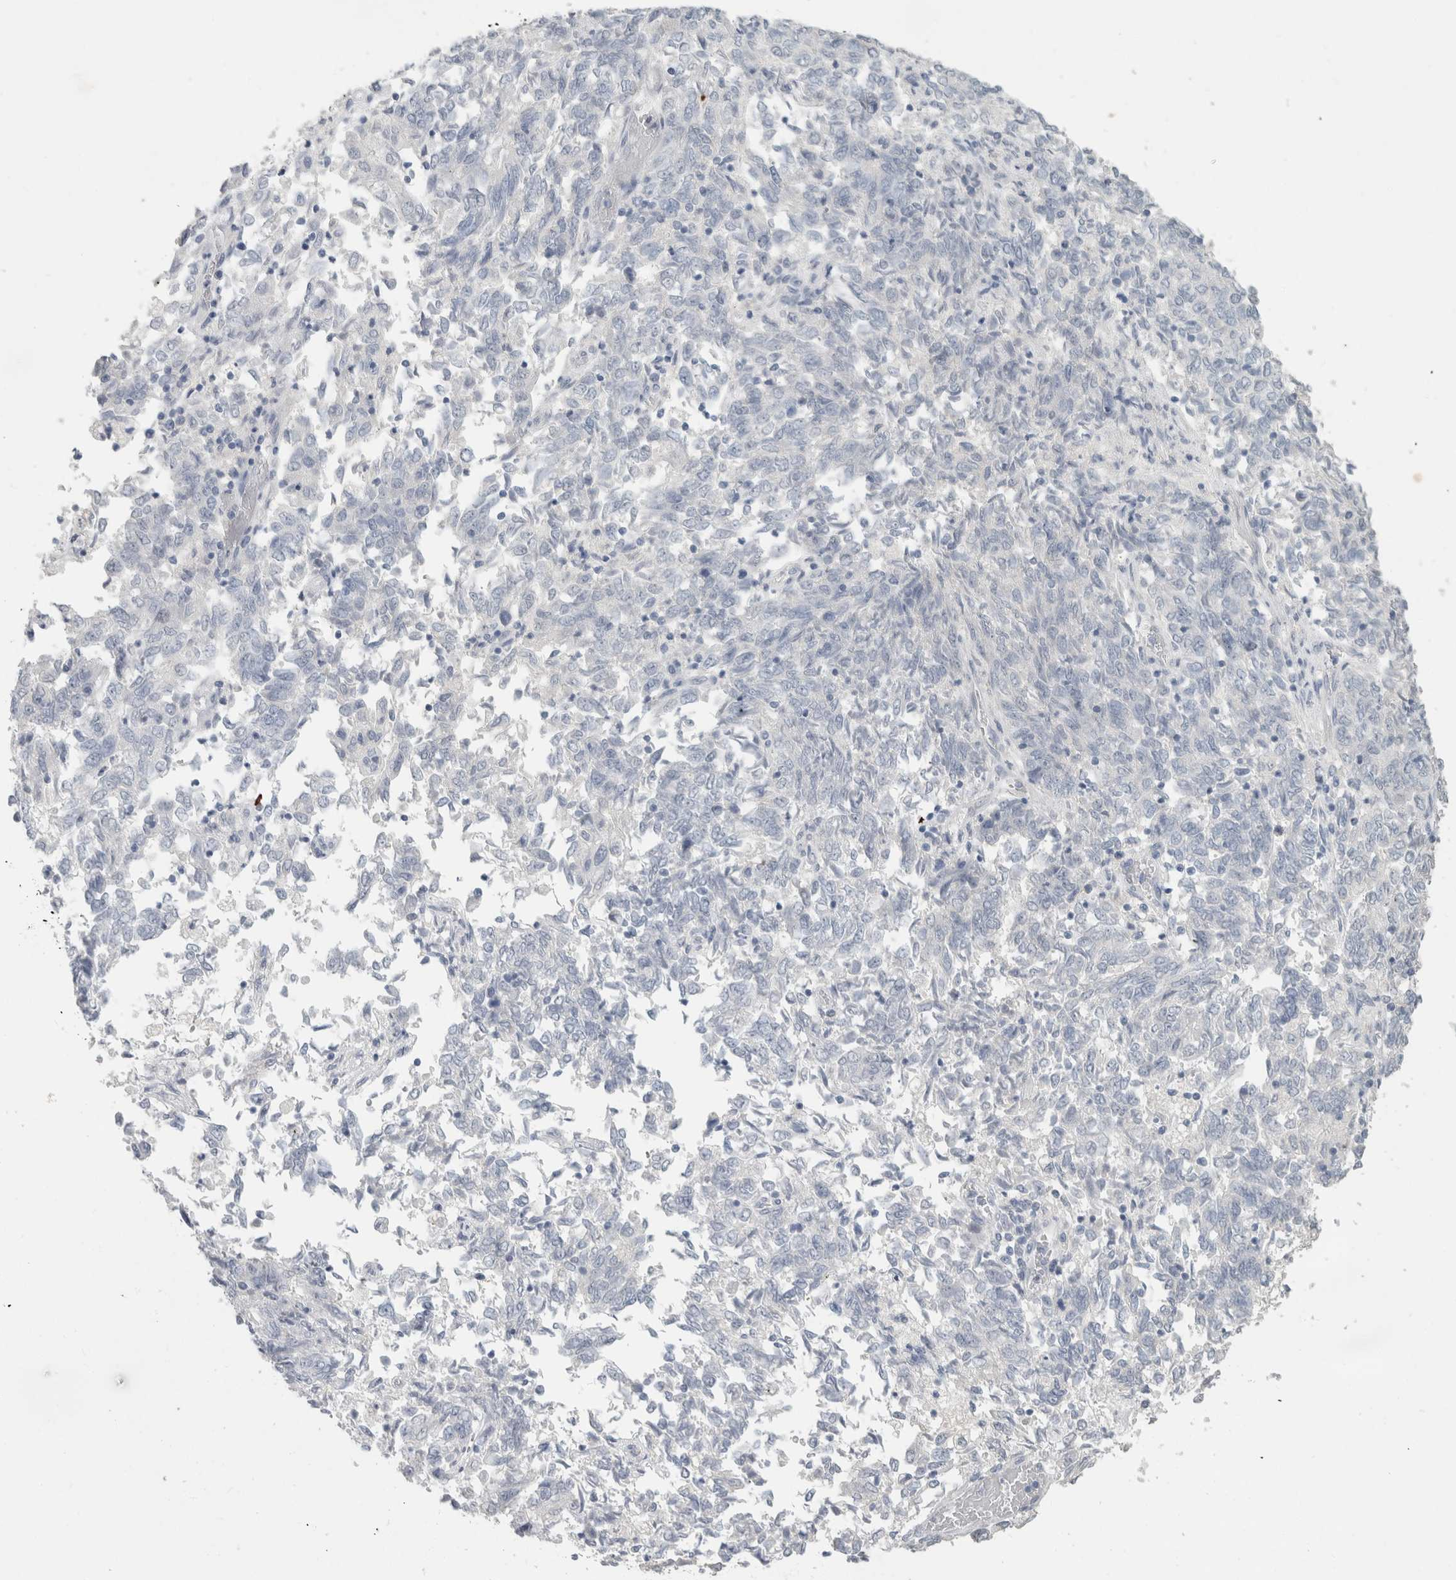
{"staining": {"intensity": "negative", "quantity": "none", "location": "none"}, "tissue": "endometrial cancer", "cell_type": "Tumor cells", "image_type": "cancer", "snomed": [{"axis": "morphology", "description": "Adenocarcinoma, NOS"}, {"axis": "topography", "description": "Endometrium"}], "caption": "Tumor cells show no significant protein positivity in endometrial cancer (adenocarcinoma). (Brightfield microscopy of DAB (3,3'-diaminobenzidine) immunohistochemistry at high magnification).", "gene": "SLC6A1", "patient": {"sex": "female", "age": 80}}